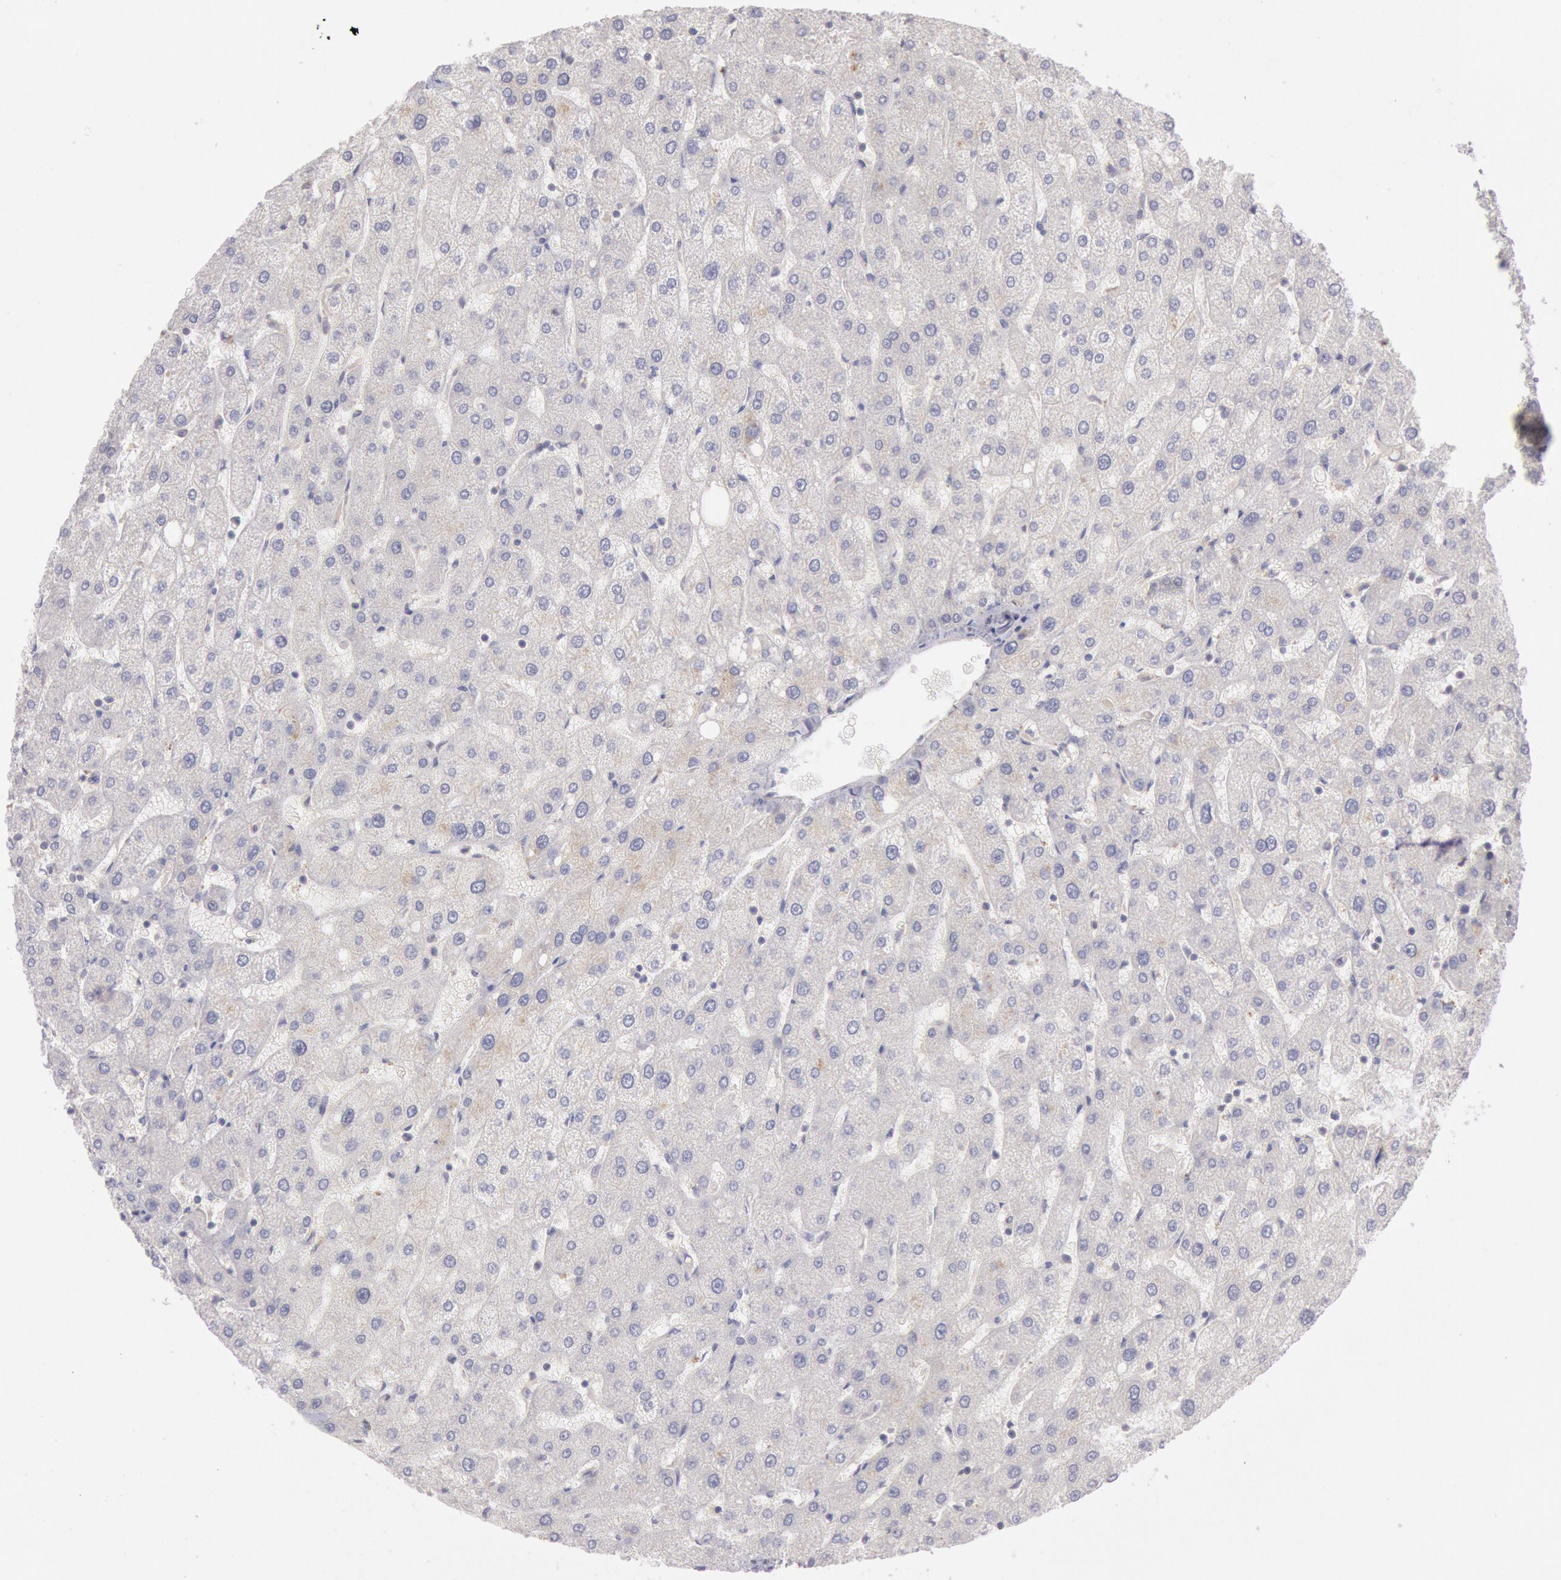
{"staining": {"intensity": "negative", "quantity": "none", "location": "none"}, "tissue": "liver", "cell_type": "Cholangiocytes", "image_type": "normal", "snomed": [{"axis": "morphology", "description": "Normal tissue, NOS"}, {"axis": "topography", "description": "Liver"}], "caption": "A histopathology image of liver stained for a protein reveals no brown staining in cholangiocytes. (DAB IHC, high magnification).", "gene": "PIK3R1", "patient": {"sex": "male", "age": 67}}